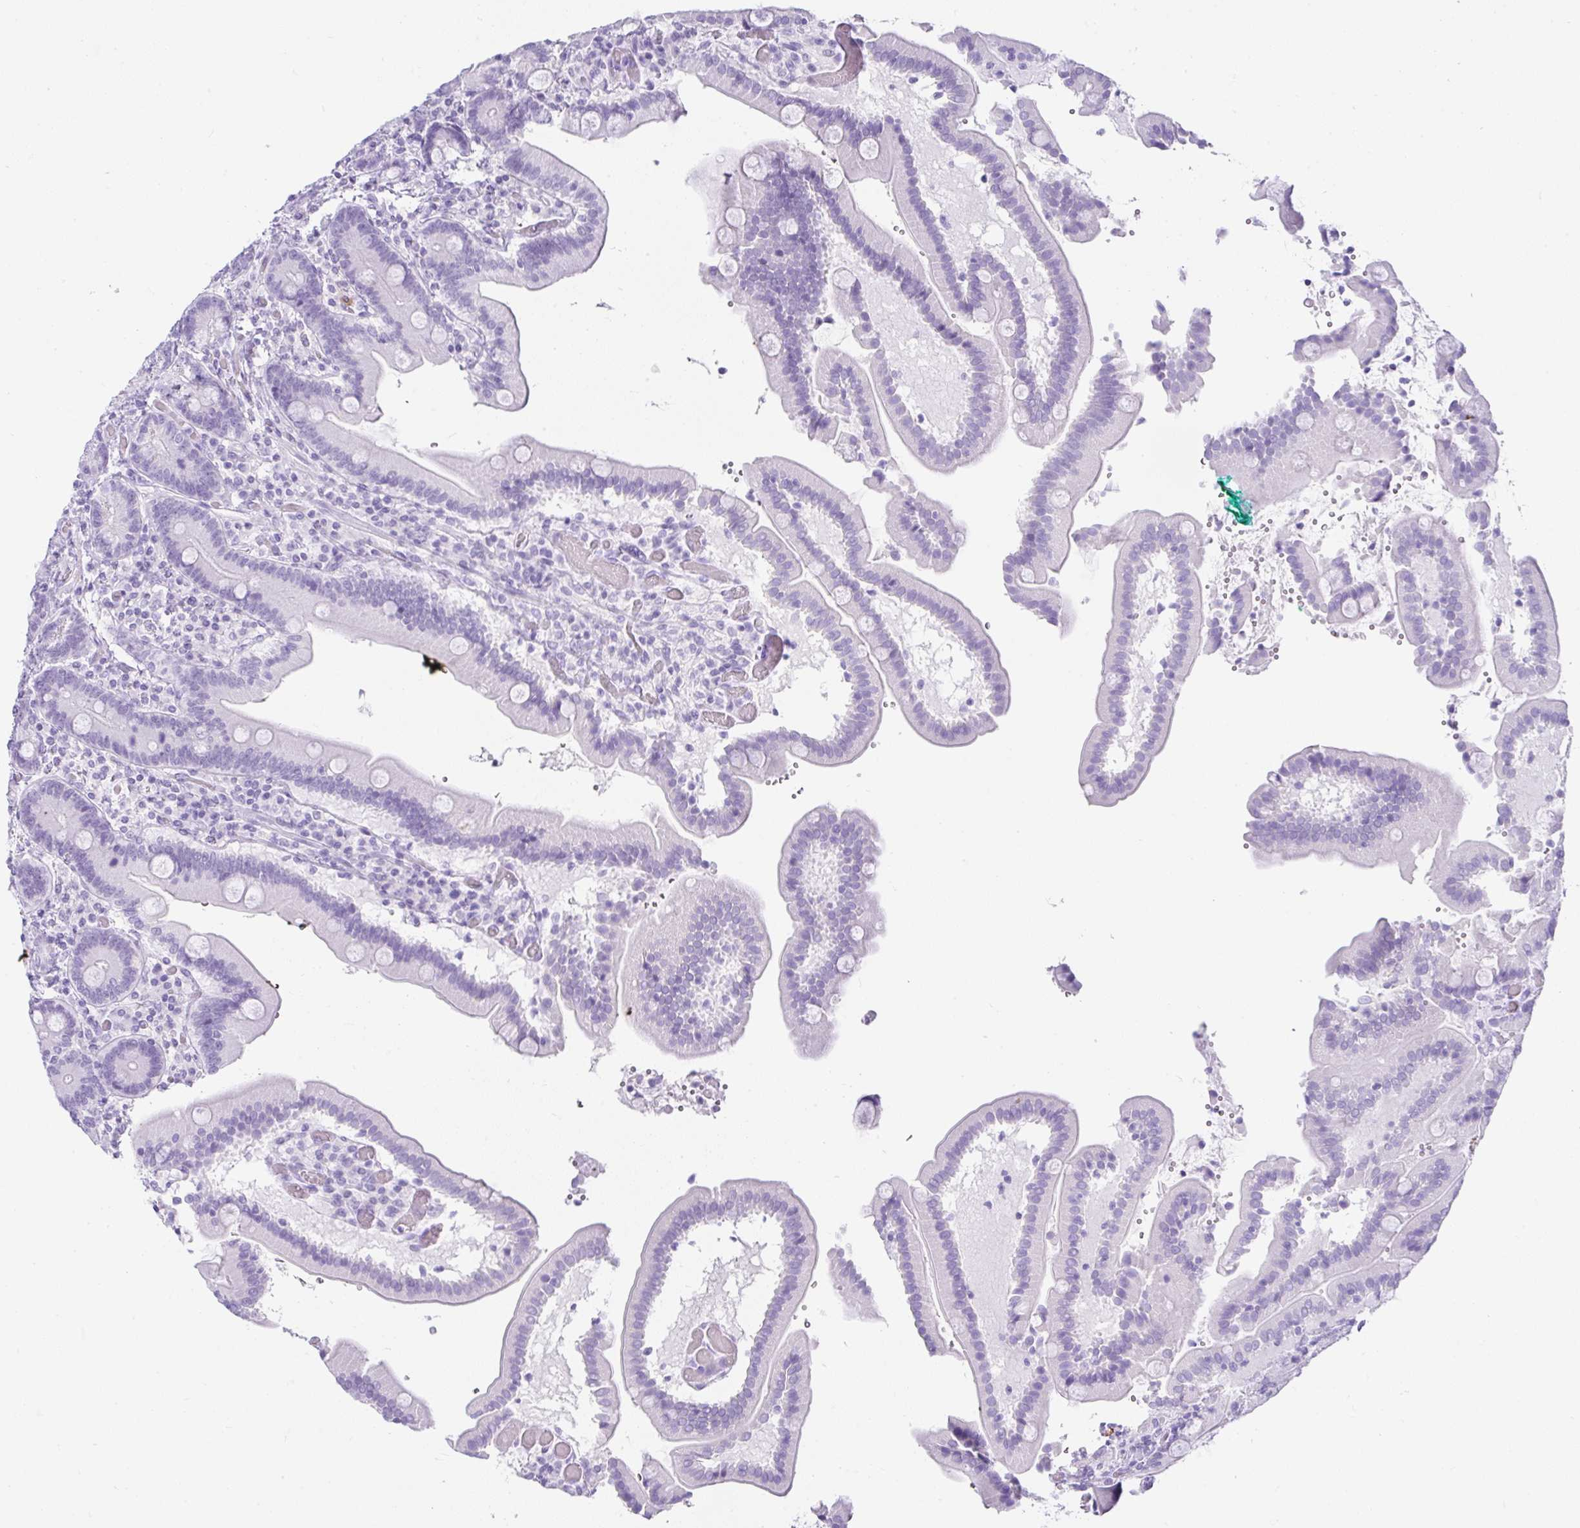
{"staining": {"intensity": "negative", "quantity": "none", "location": "none"}, "tissue": "duodenum", "cell_type": "Glandular cells", "image_type": "normal", "snomed": [{"axis": "morphology", "description": "Normal tissue, NOS"}, {"axis": "topography", "description": "Duodenum"}], "caption": "The immunohistochemistry image has no significant staining in glandular cells of duodenum. (Stains: DAB (3,3'-diaminobenzidine) immunohistochemistry (IHC) with hematoxylin counter stain, Microscopy: brightfield microscopy at high magnification).", "gene": "SERPINB3", "patient": {"sex": "female", "age": 62}}